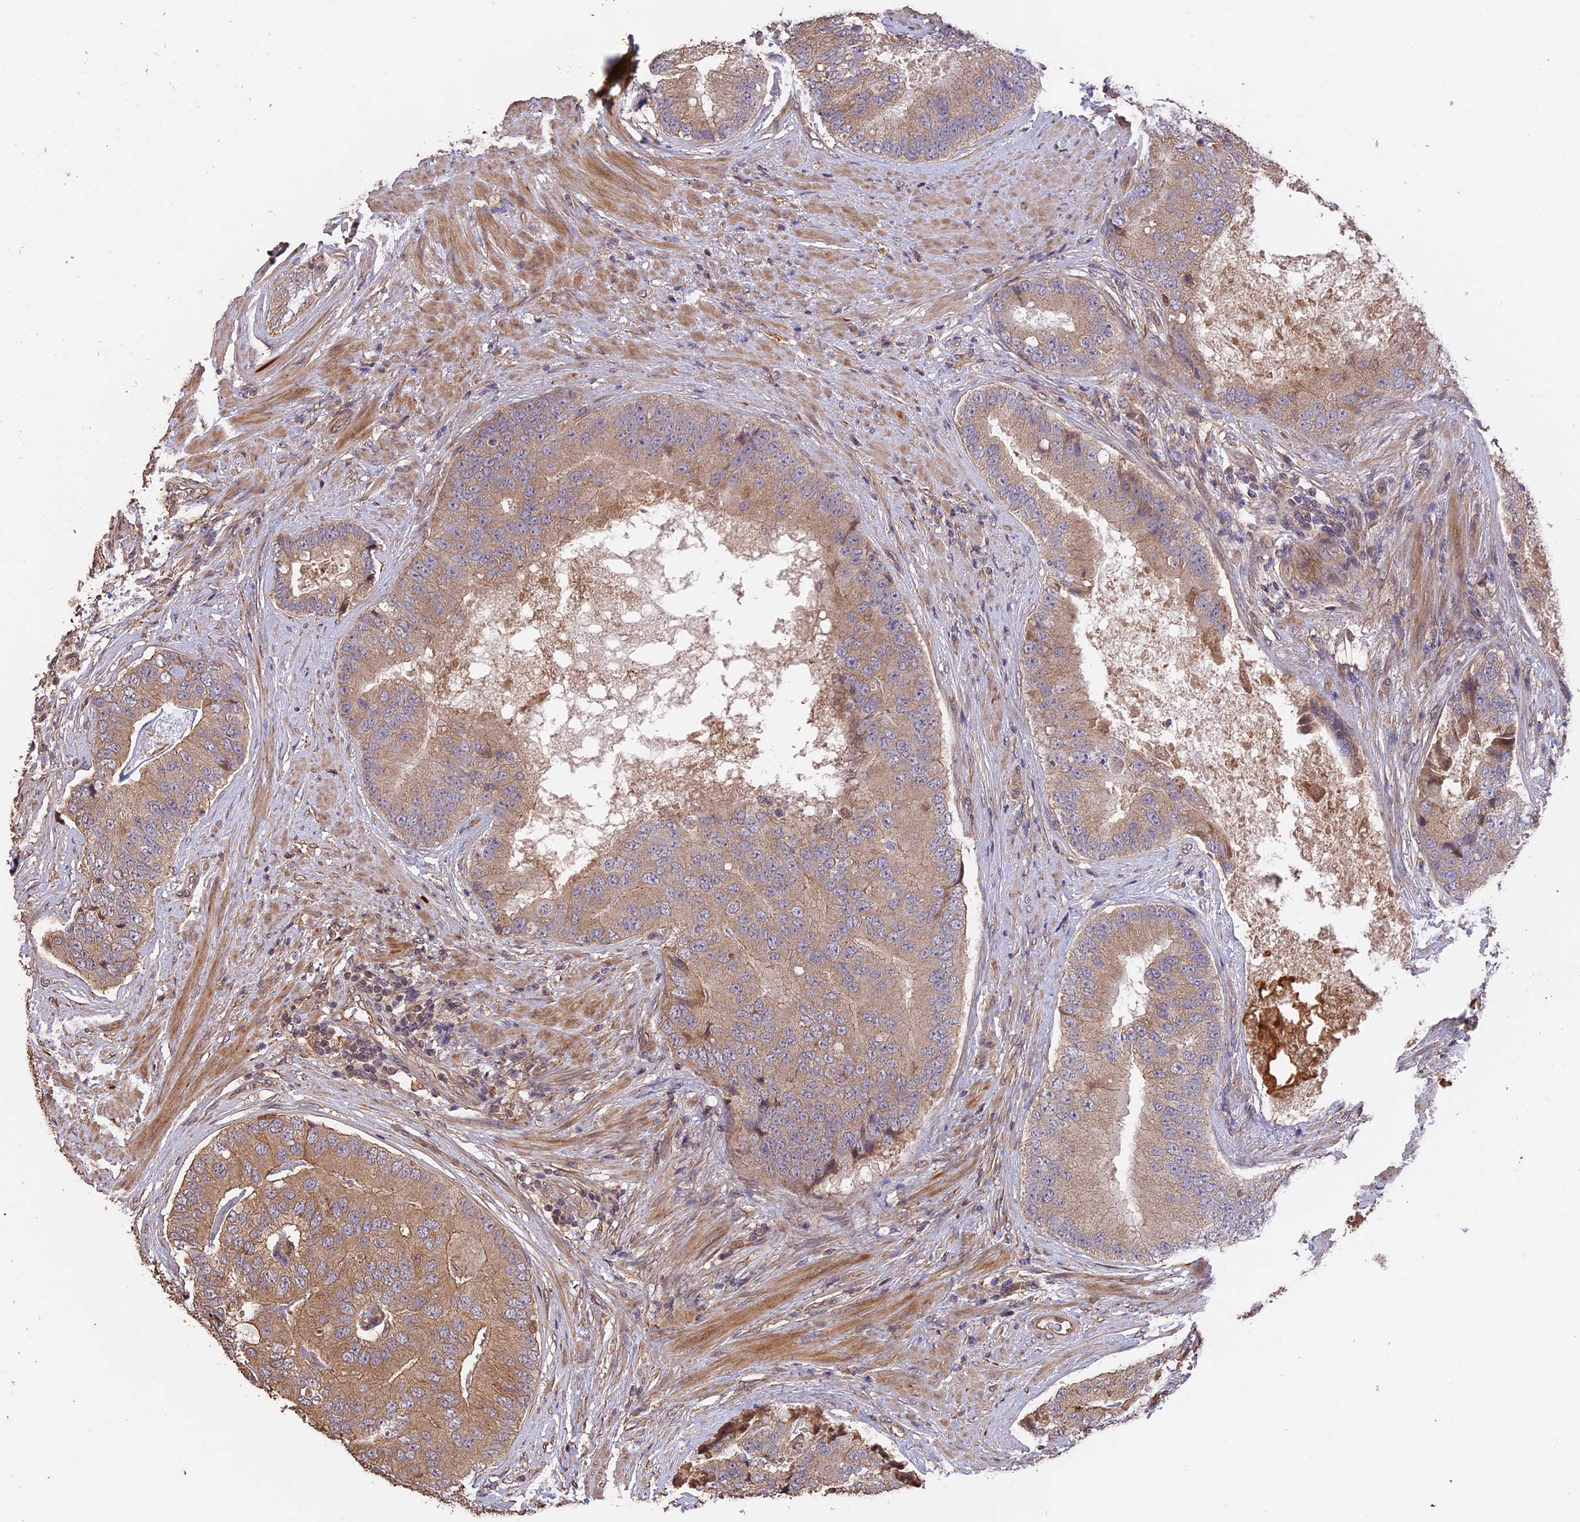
{"staining": {"intensity": "weak", "quantity": ">75%", "location": "cytoplasmic/membranous"}, "tissue": "prostate cancer", "cell_type": "Tumor cells", "image_type": "cancer", "snomed": [{"axis": "morphology", "description": "Adenocarcinoma, High grade"}, {"axis": "topography", "description": "Prostate"}], "caption": "An image showing weak cytoplasmic/membranous positivity in about >75% of tumor cells in adenocarcinoma (high-grade) (prostate), as visualized by brown immunohistochemical staining.", "gene": "RASAL1", "patient": {"sex": "male", "age": 70}}